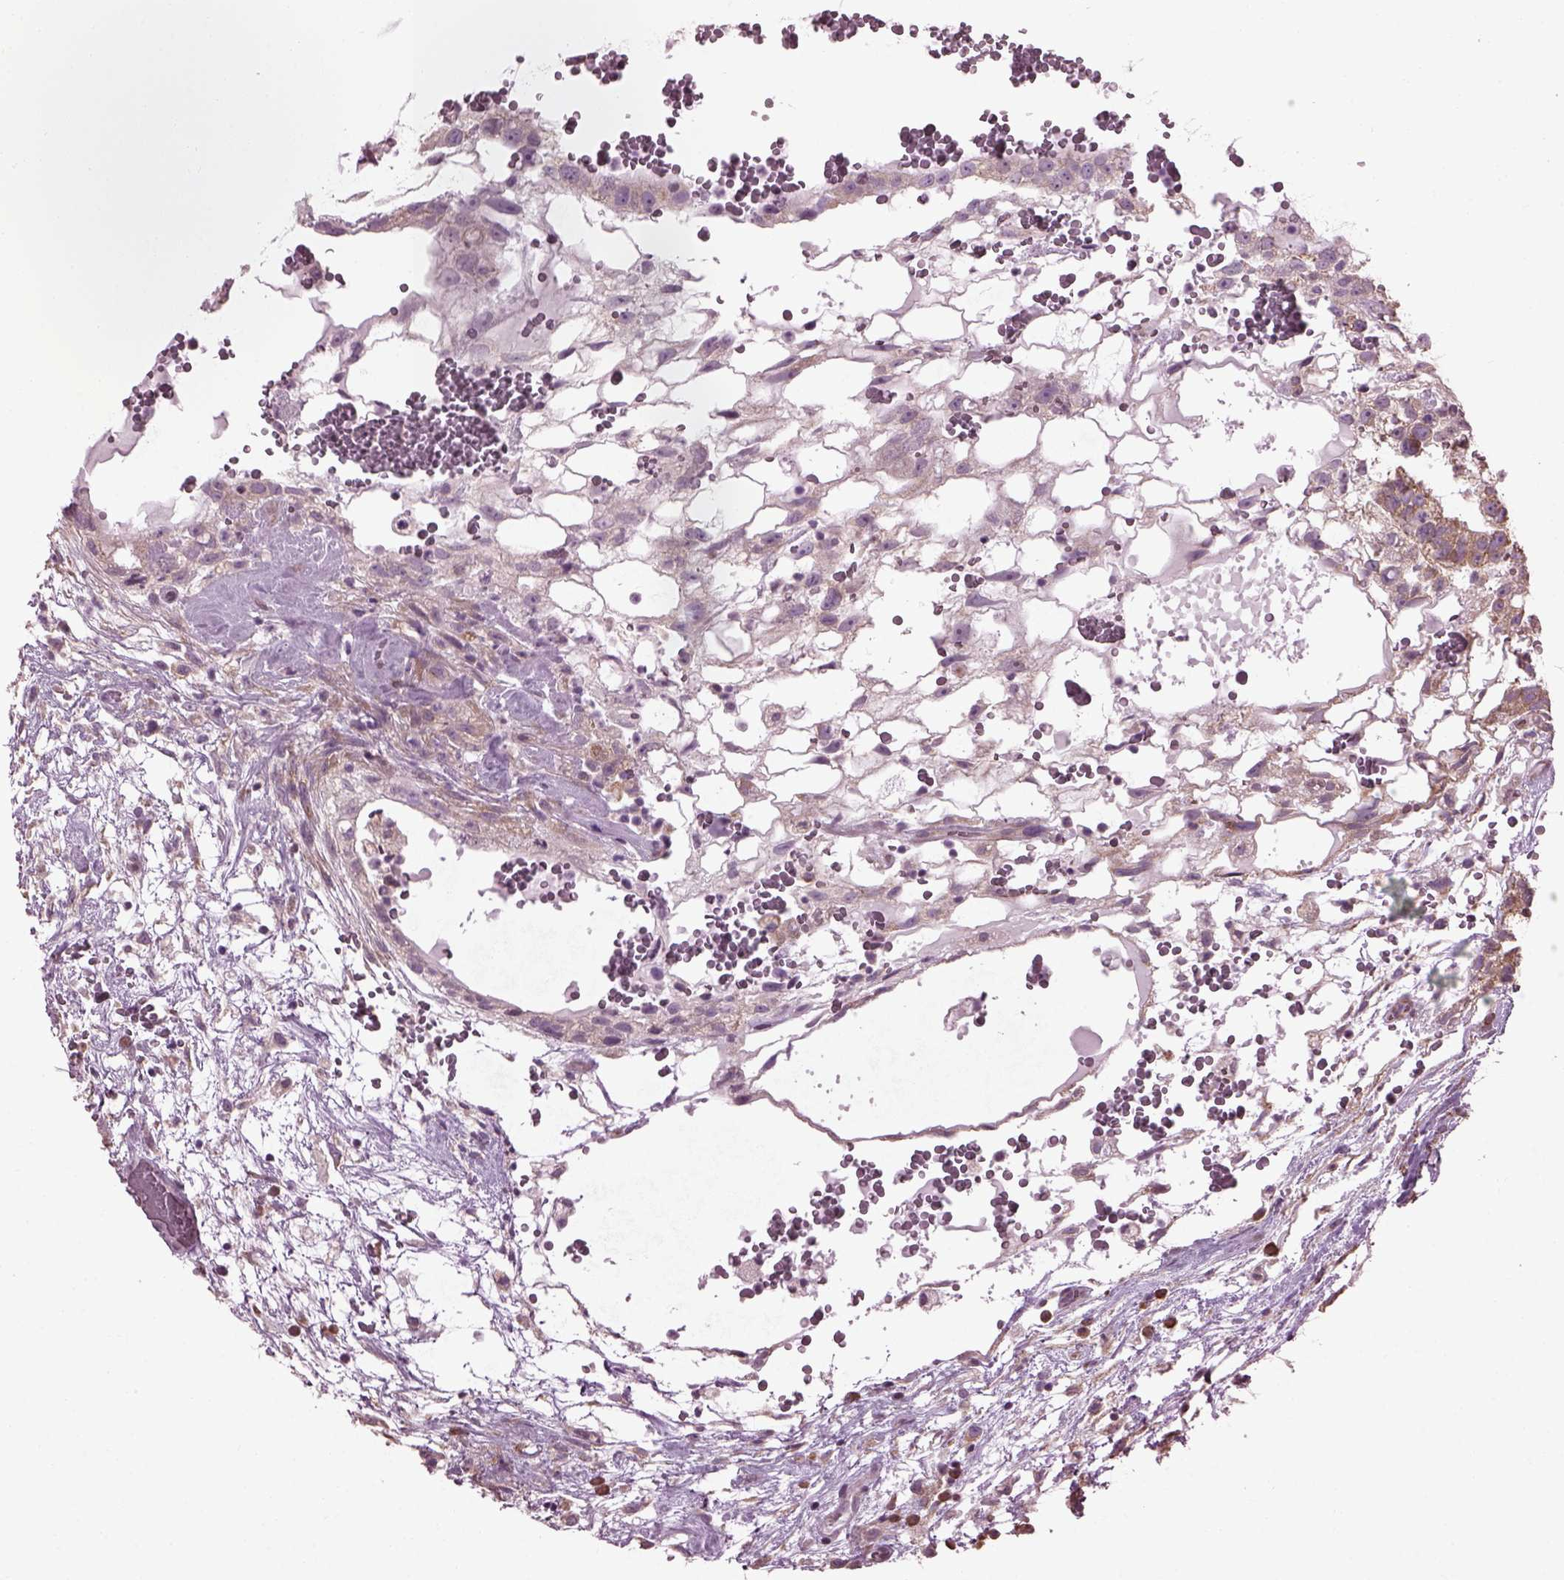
{"staining": {"intensity": "negative", "quantity": "none", "location": "none"}, "tissue": "testis cancer", "cell_type": "Tumor cells", "image_type": "cancer", "snomed": [{"axis": "morphology", "description": "Normal tissue, NOS"}, {"axis": "morphology", "description": "Carcinoma, Embryonal, NOS"}, {"axis": "topography", "description": "Testis"}], "caption": "Micrograph shows no protein positivity in tumor cells of embryonal carcinoma (testis) tissue.", "gene": "CABP5", "patient": {"sex": "male", "age": 32}}